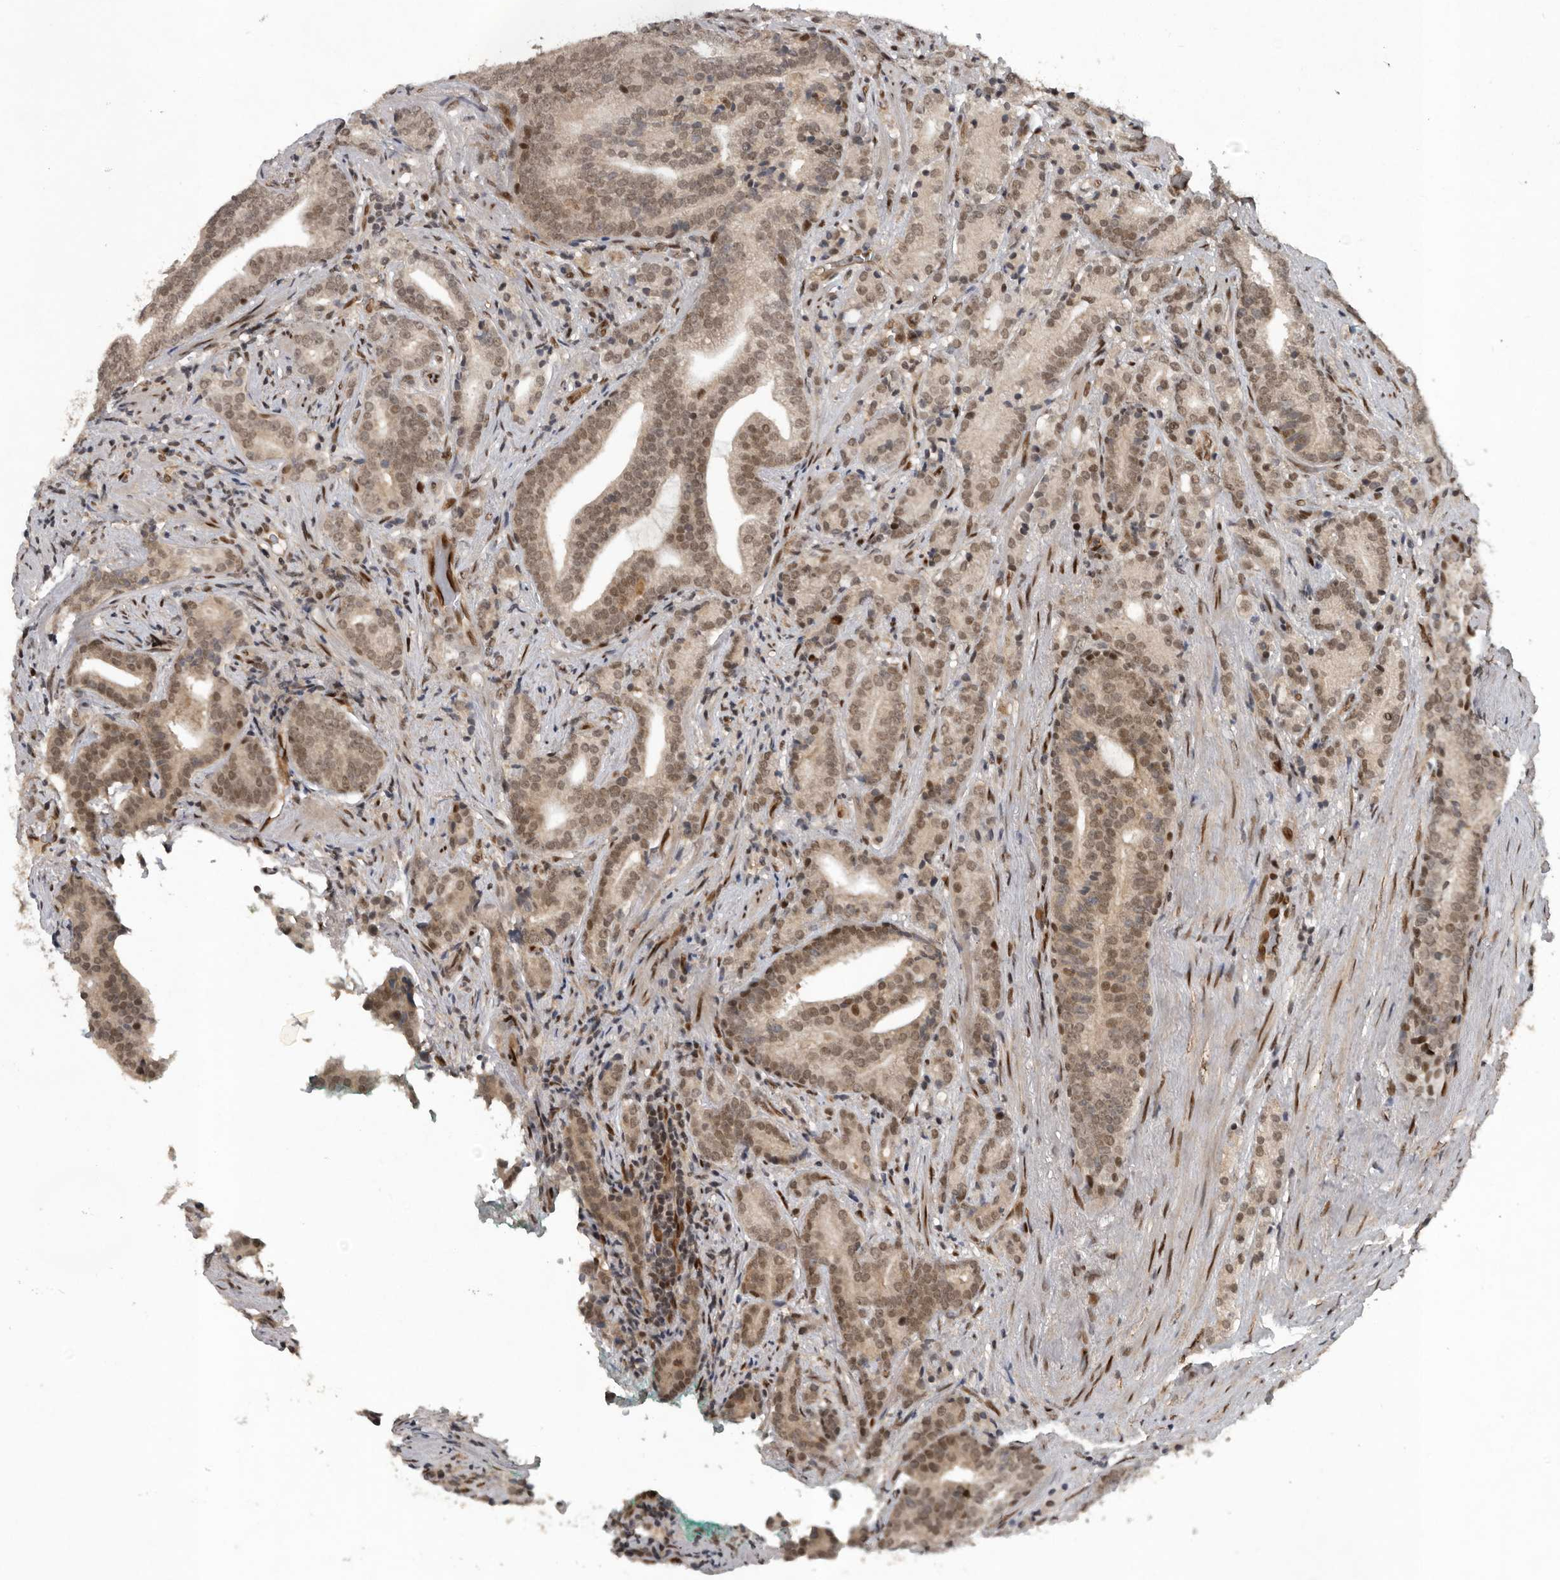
{"staining": {"intensity": "weak", "quantity": ">75%", "location": "nuclear"}, "tissue": "prostate cancer", "cell_type": "Tumor cells", "image_type": "cancer", "snomed": [{"axis": "morphology", "description": "Adenocarcinoma, High grade"}, {"axis": "topography", "description": "Prostate"}], "caption": "Immunohistochemistry (IHC) micrograph of neoplastic tissue: human prostate adenocarcinoma (high-grade) stained using IHC shows low levels of weak protein expression localized specifically in the nuclear of tumor cells, appearing as a nuclear brown color.", "gene": "CDC27", "patient": {"sex": "male", "age": 57}}